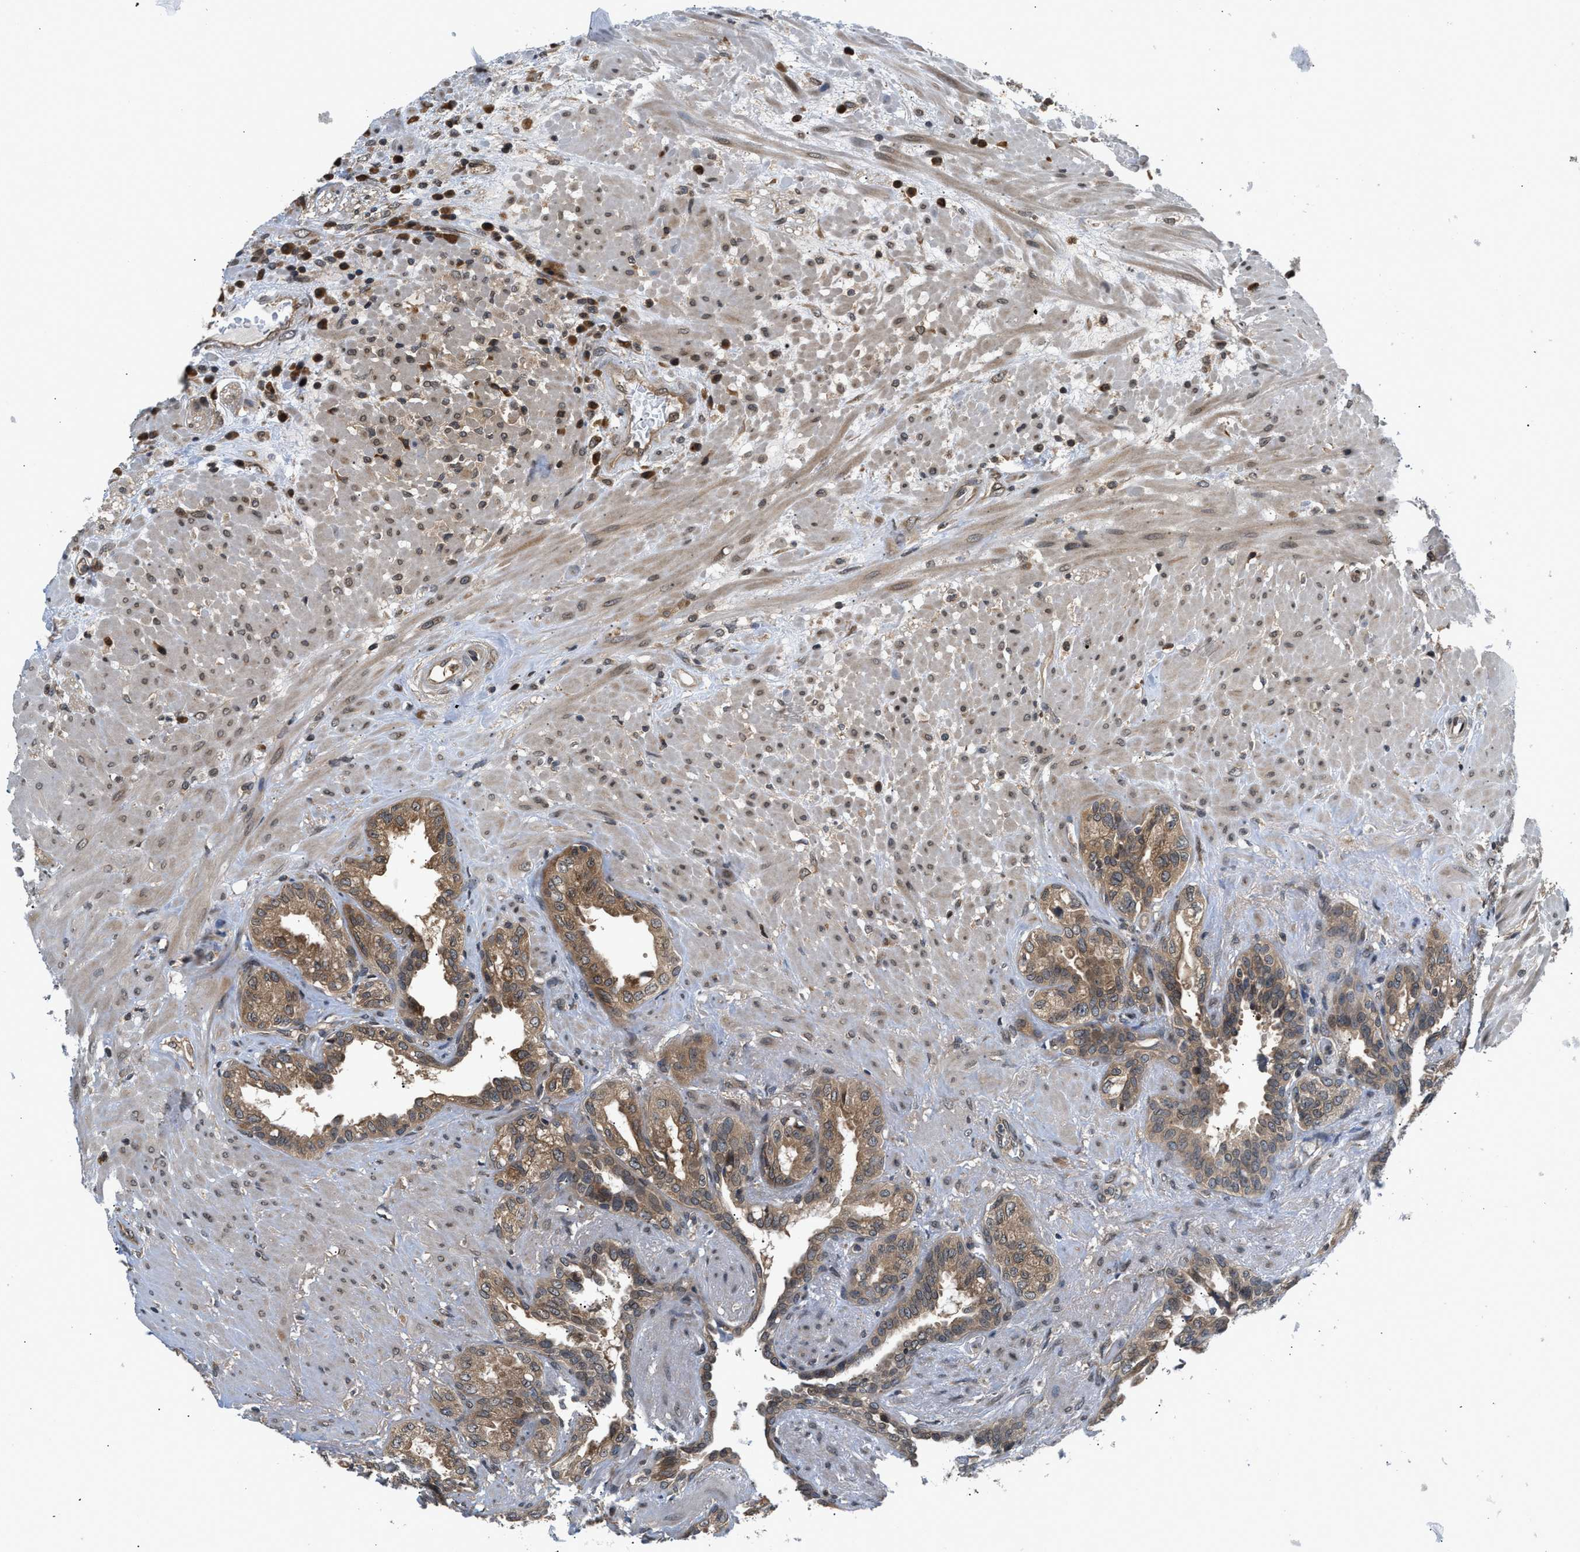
{"staining": {"intensity": "moderate", "quantity": ">75%", "location": "cytoplasmic/membranous"}, "tissue": "seminal vesicle", "cell_type": "Glandular cells", "image_type": "normal", "snomed": [{"axis": "morphology", "description": "Normal tissue, NOS"}, {"axis": "topography", "description": "Seminal veicle"}], "caption": "Glandular cells display moderate cytoplasmic/membranous staining in about >75% of cells in normal seminal vesicle. The protein of interest is stained brown, and the nuclei are stained in blue (DAB (3,3'-diaminobenzidine) IHC with brightfield microscopy, high magnification).", "gene": "RAB29", "patient": {"sex": "male", "age": 61}}